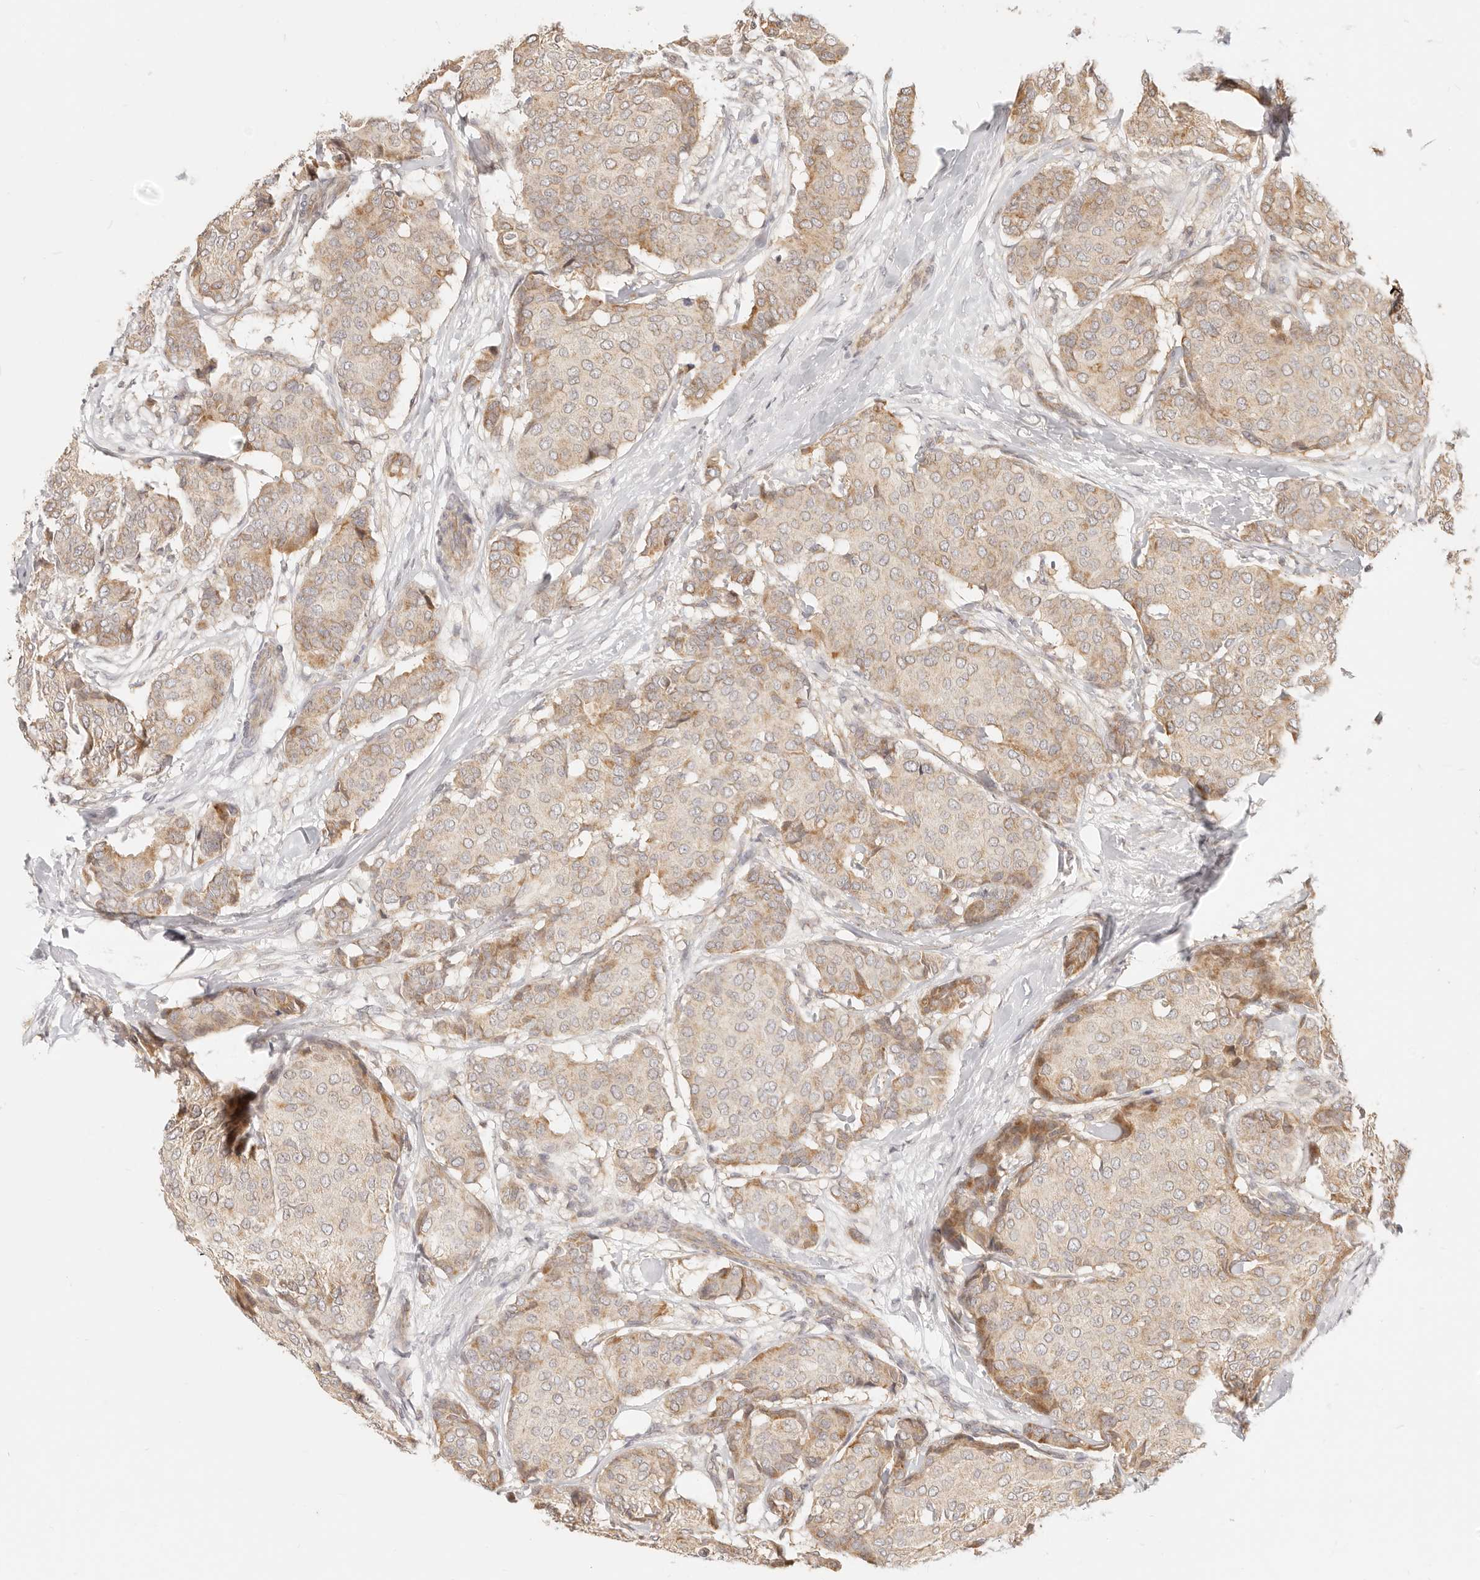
{"staining": {"intensity": "moderate", "quantity": "25%-75%", "location": "cytoplasmic/membranous"}, "tissue": "breast cancer", "cell_type": "Tumor cells", "image_type": "cancer", "snomed": [{"axis": "morphology", "description": "Duct carcinoma"}, {"axis": "topography", "description": "Breast"}], "caption": "Brown immunohistochemical staining in breast cancer exhibits moderate cytoplasmic/membranous expression in about 25%-75% of tumor cells.", "gene": "TIMM17A", "patient": {"sex": "female", "age": 75}}